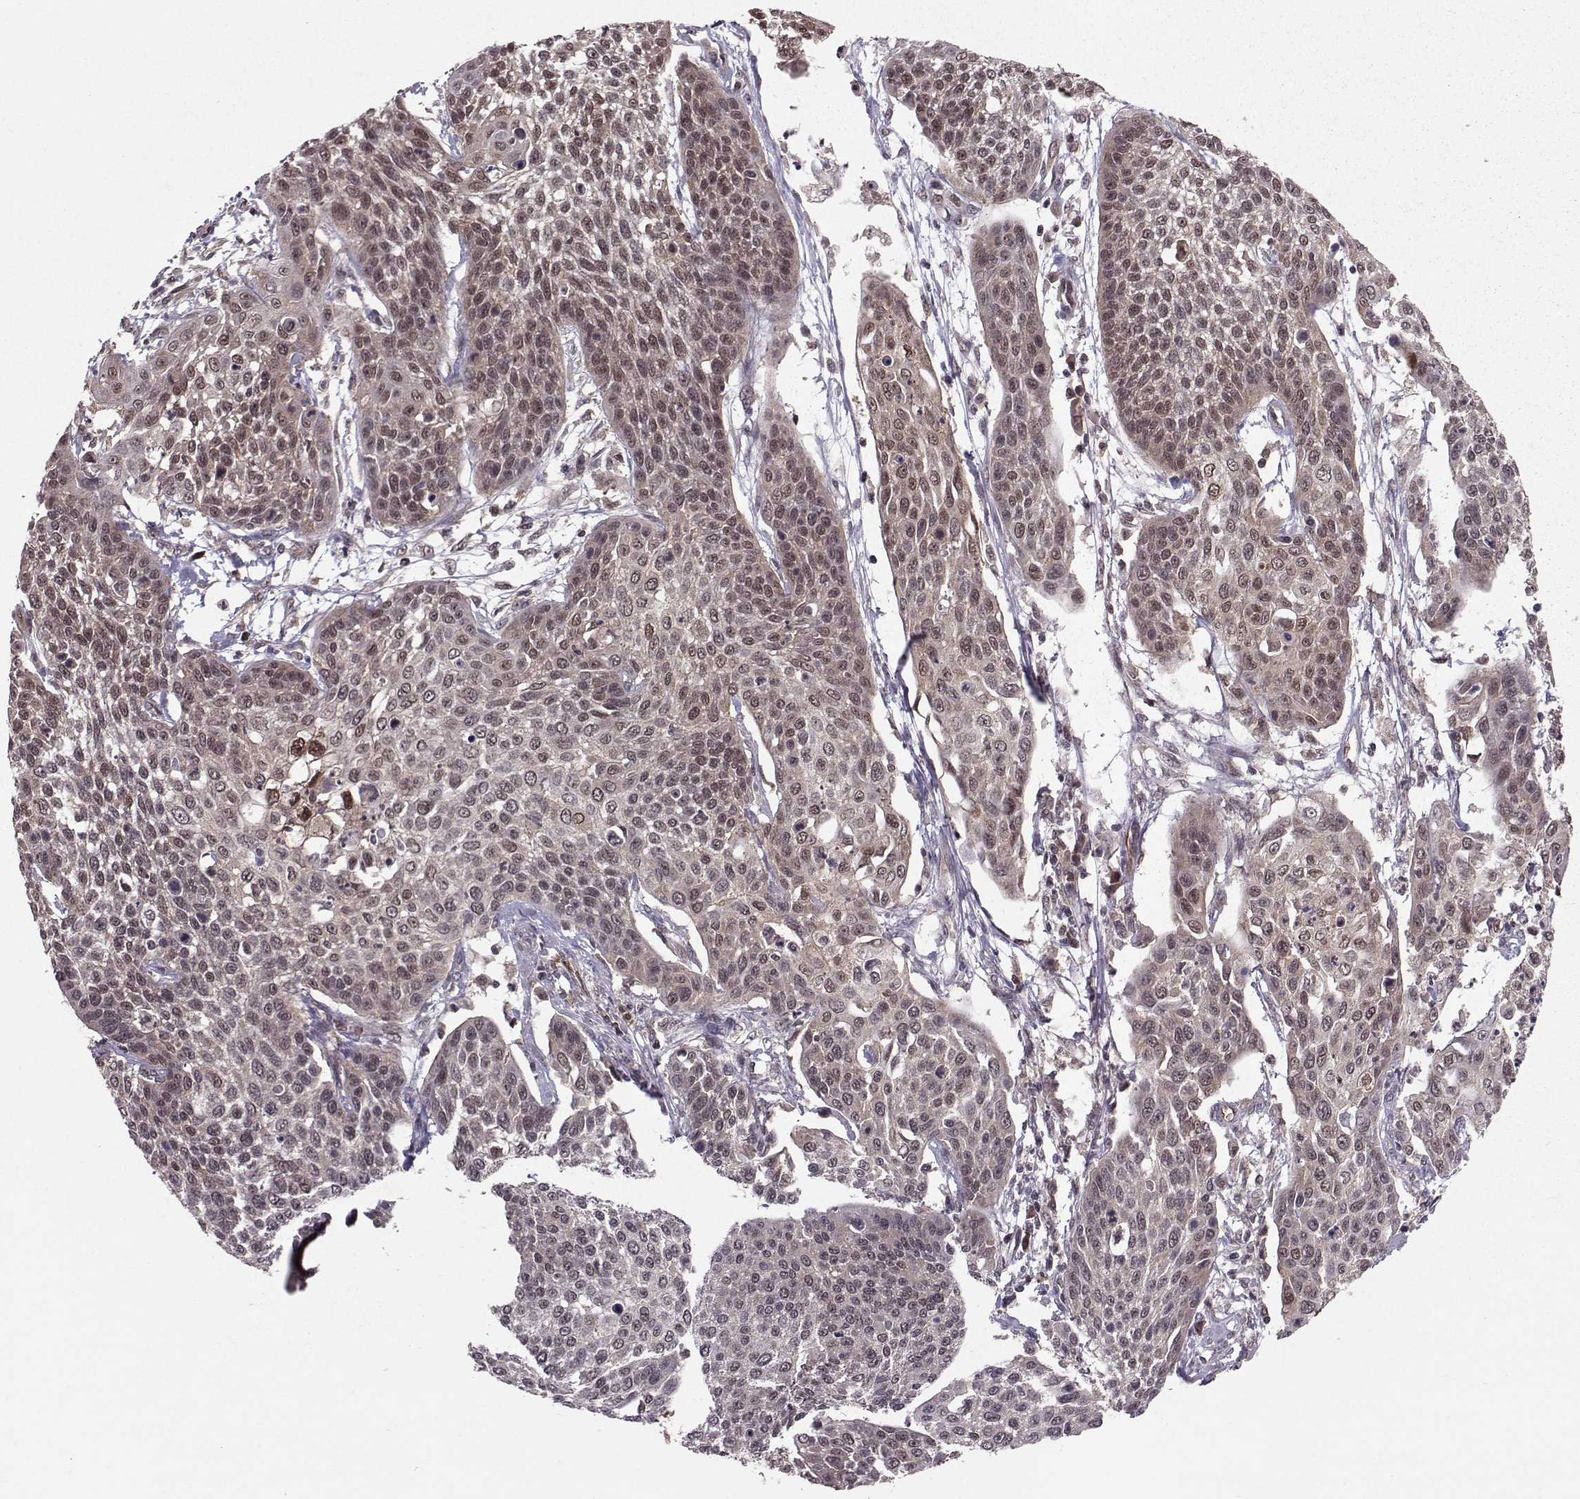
{"staining": {"intensity": "negative", "quantity": "none", "location": "none"}, "tissue": "cervical cancer", "cell_type": "Tumor cells", "image_type": "cancer", "snomed": [{"axis": "morphology", "description": "Squamous cell carcinoma, NOS"}, {"axis": "topography", "description": "Cervix"}], "caption": "A micrograph of human cervical squamous cell carcinoma is negative for staining in tumor cells.", "gene": "PPP2R2A", "patient": {"sex": "female", "age": 34}}